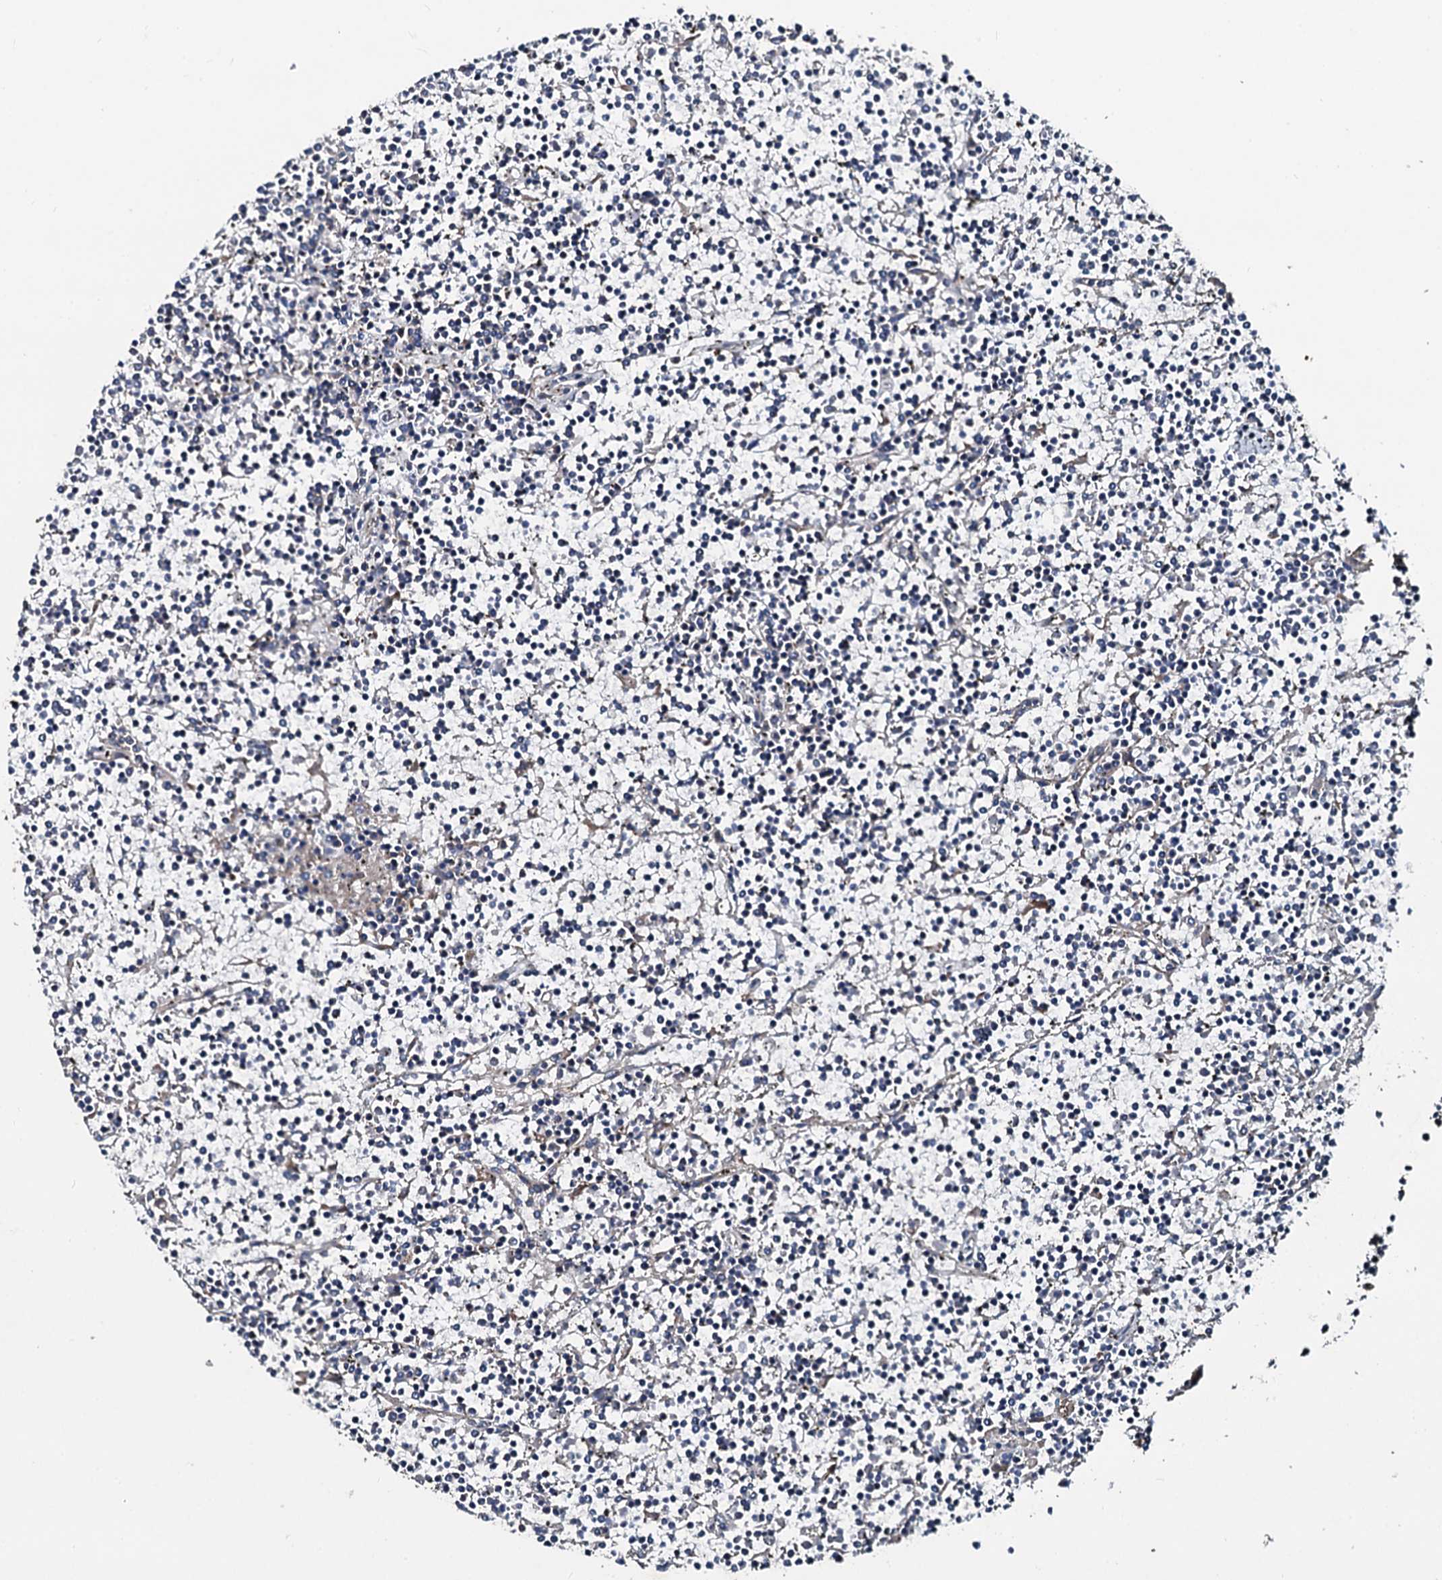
{"staining": {"intensity": "negative", "quantity": "none", "location": "none"}, "tissue": "lymphoma", "cell_type": "Tumor cells", "image_type": "cancer", "snomed": [{"axis": "morphology", "description": "Malignant lymphoma, non-Hodgkin's type, Low grade"}, {"axis": "topography", "description": "Spleen"}], "caption": "Immunohistochemical staining of human low-grade malignant lymphoma, non-Hodgkin's type shows no significant positivity in tumor cells. (Stains: DAB (3,3'-diaminobenzidine) immunohistochemistry with hematoxylin counter stain, Microscopy: brightfield microscopy at high magnification).", "gene": "ACSS3", "patient": {"sex": "female", "age": 19}}